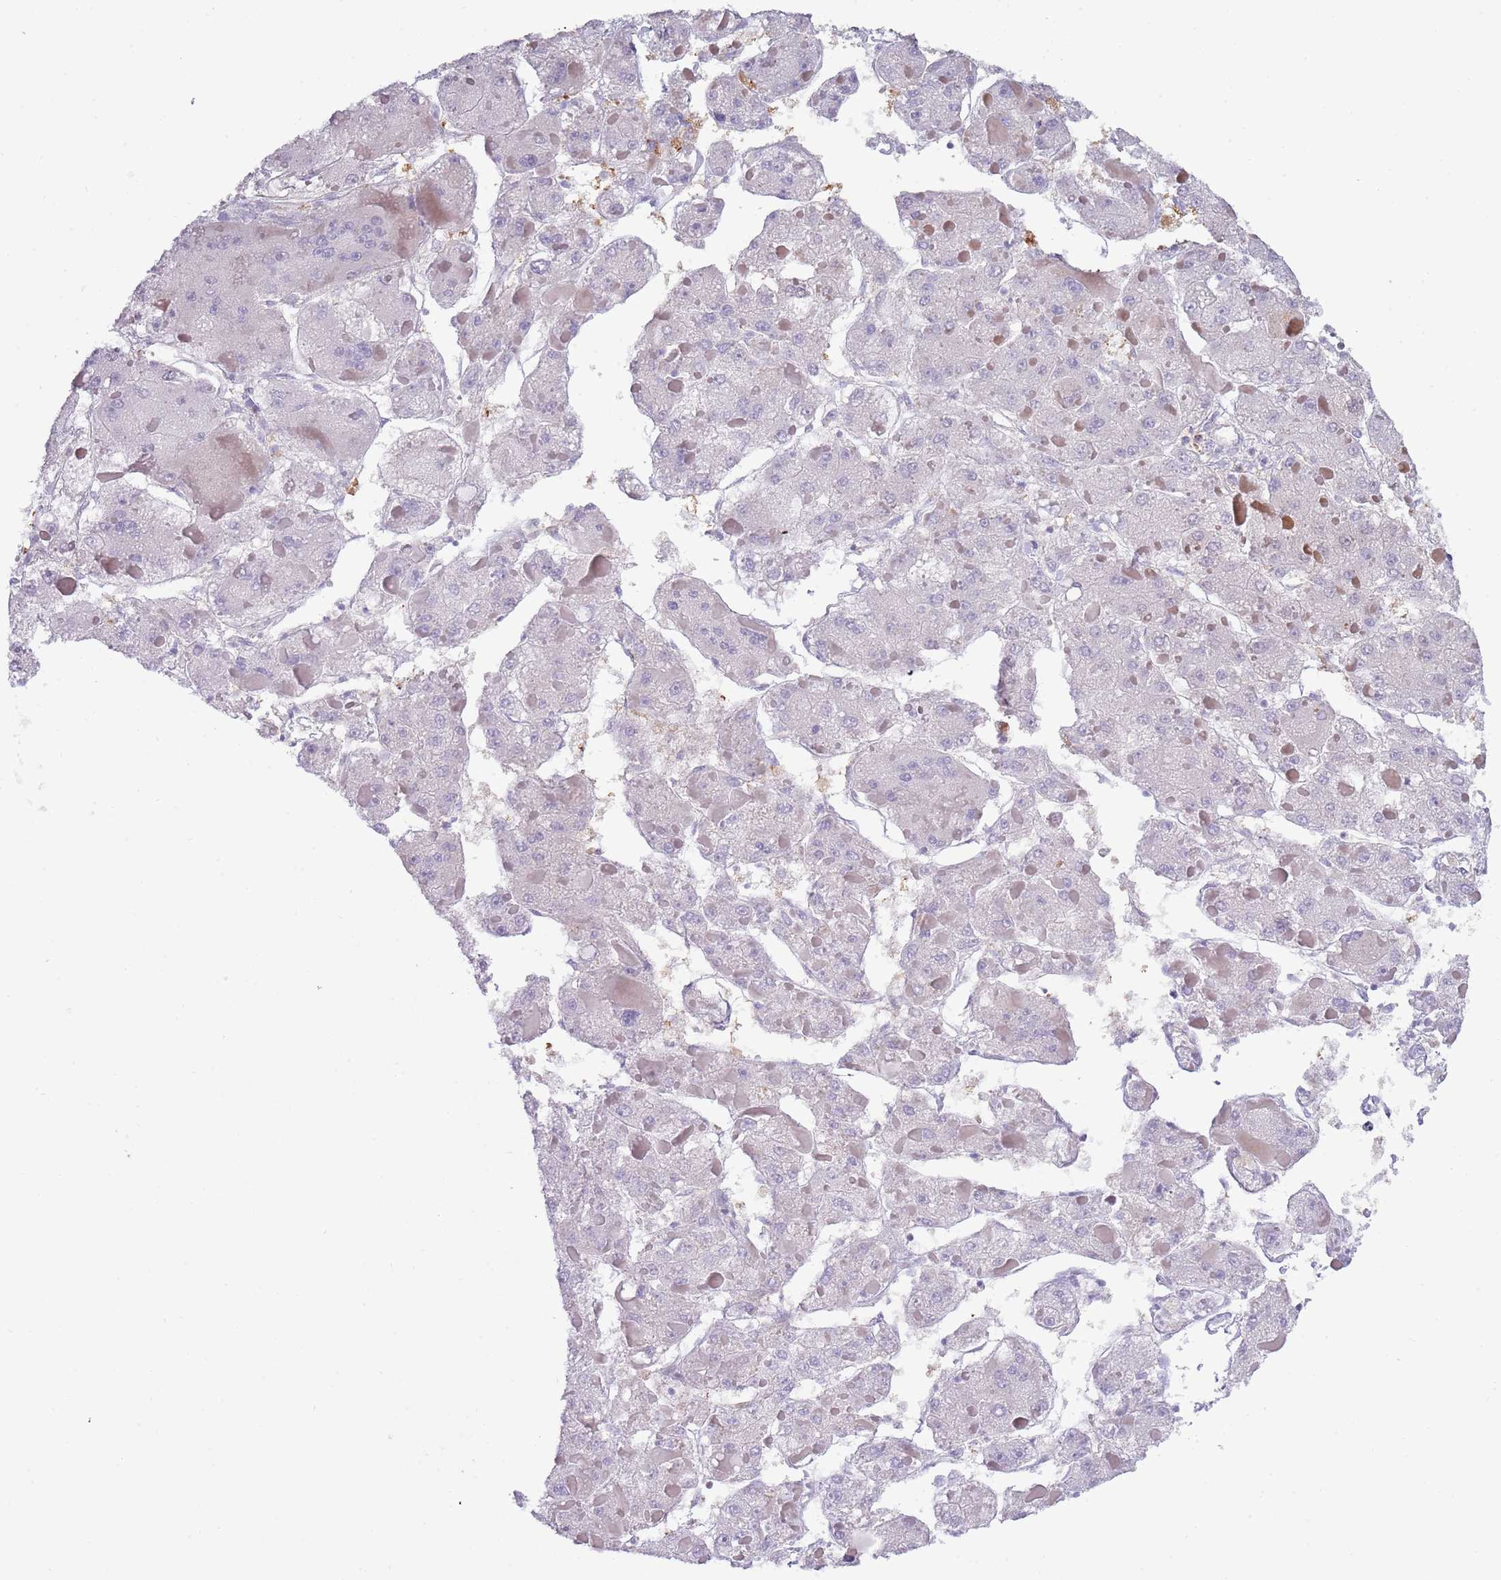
{"staining": {"intensity": "negative", "quantity": "none", "location": "none"}, "tissue": "liver cancer", "cell_type": "Tumor cells", "image_type": "cancer", "snomed": [{"axis": "morphology", "description": "Carcinoma, Hepatocellular, NOS"}, {"axis": "topography", "description": "Liver"}], "caption": "The image exhibits no staining of tumor cells in liver hepatocellular carcinoma. Nuclei are stained in blue.", "gene": "NBPF6", "patient": {"sex": "female", "age": 73}}